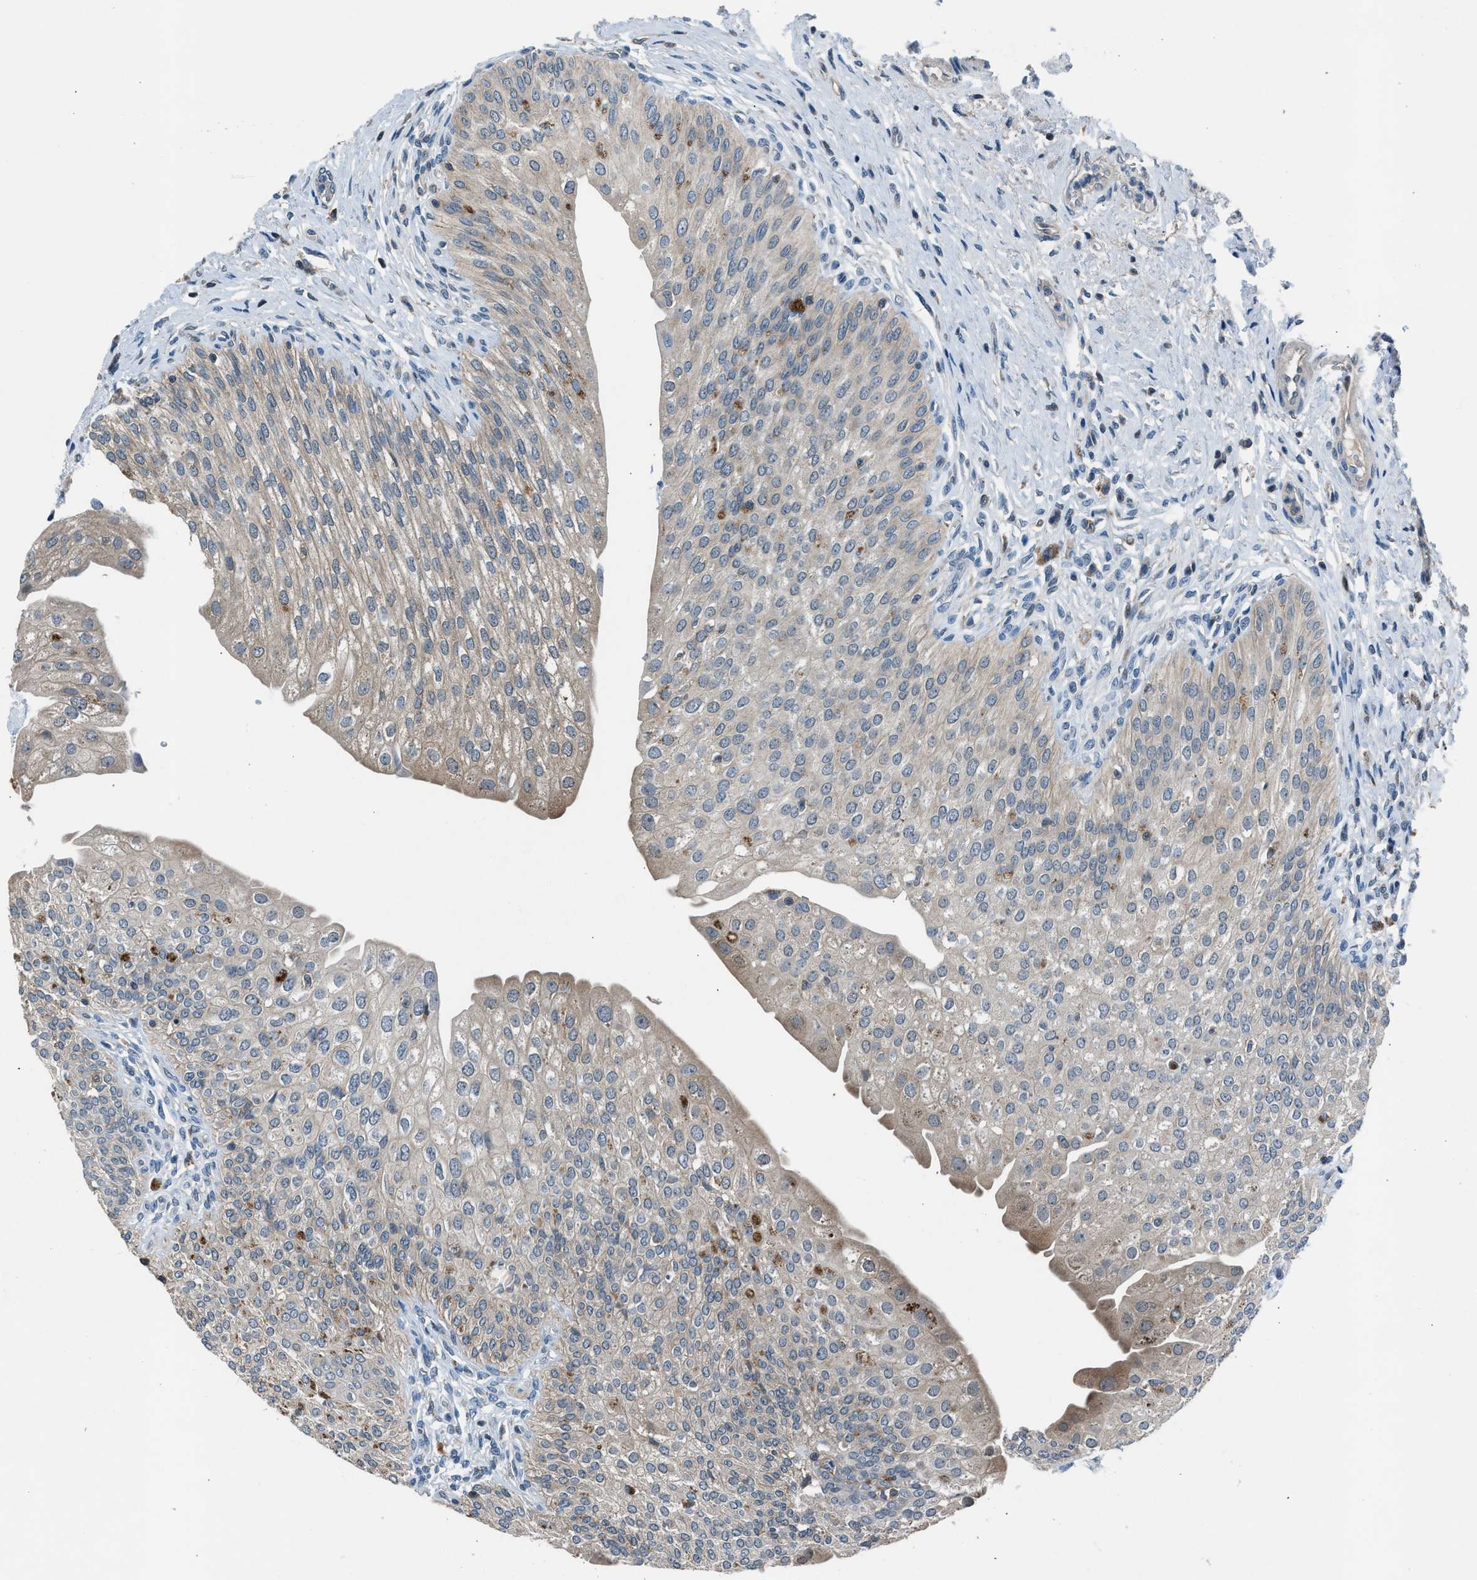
{"staining": {"intensity": "moderate", "quantity": ">75%", "location": "cytoplasmic/membranous"}, "tissue": "urinary bladder", "cell_type": "Urothelial cells", "image_type": "normal", "snomed": [{"axis": "morphology", "description": "Normal tissue, NOS"}, {"axis": "topography", "description": "Urinary bladder"}], "caption": "Immunohistochemical staining of normal human urinary bladder demonstrates >75% levels of moderate cytoplasmic/membranous protein staining in about >75% of urothelial cells. (Brightfield microscopy of DAB IHC at high magnification).", "gene": "LMLN", "patient": {"sex": "male", "age": 46}}